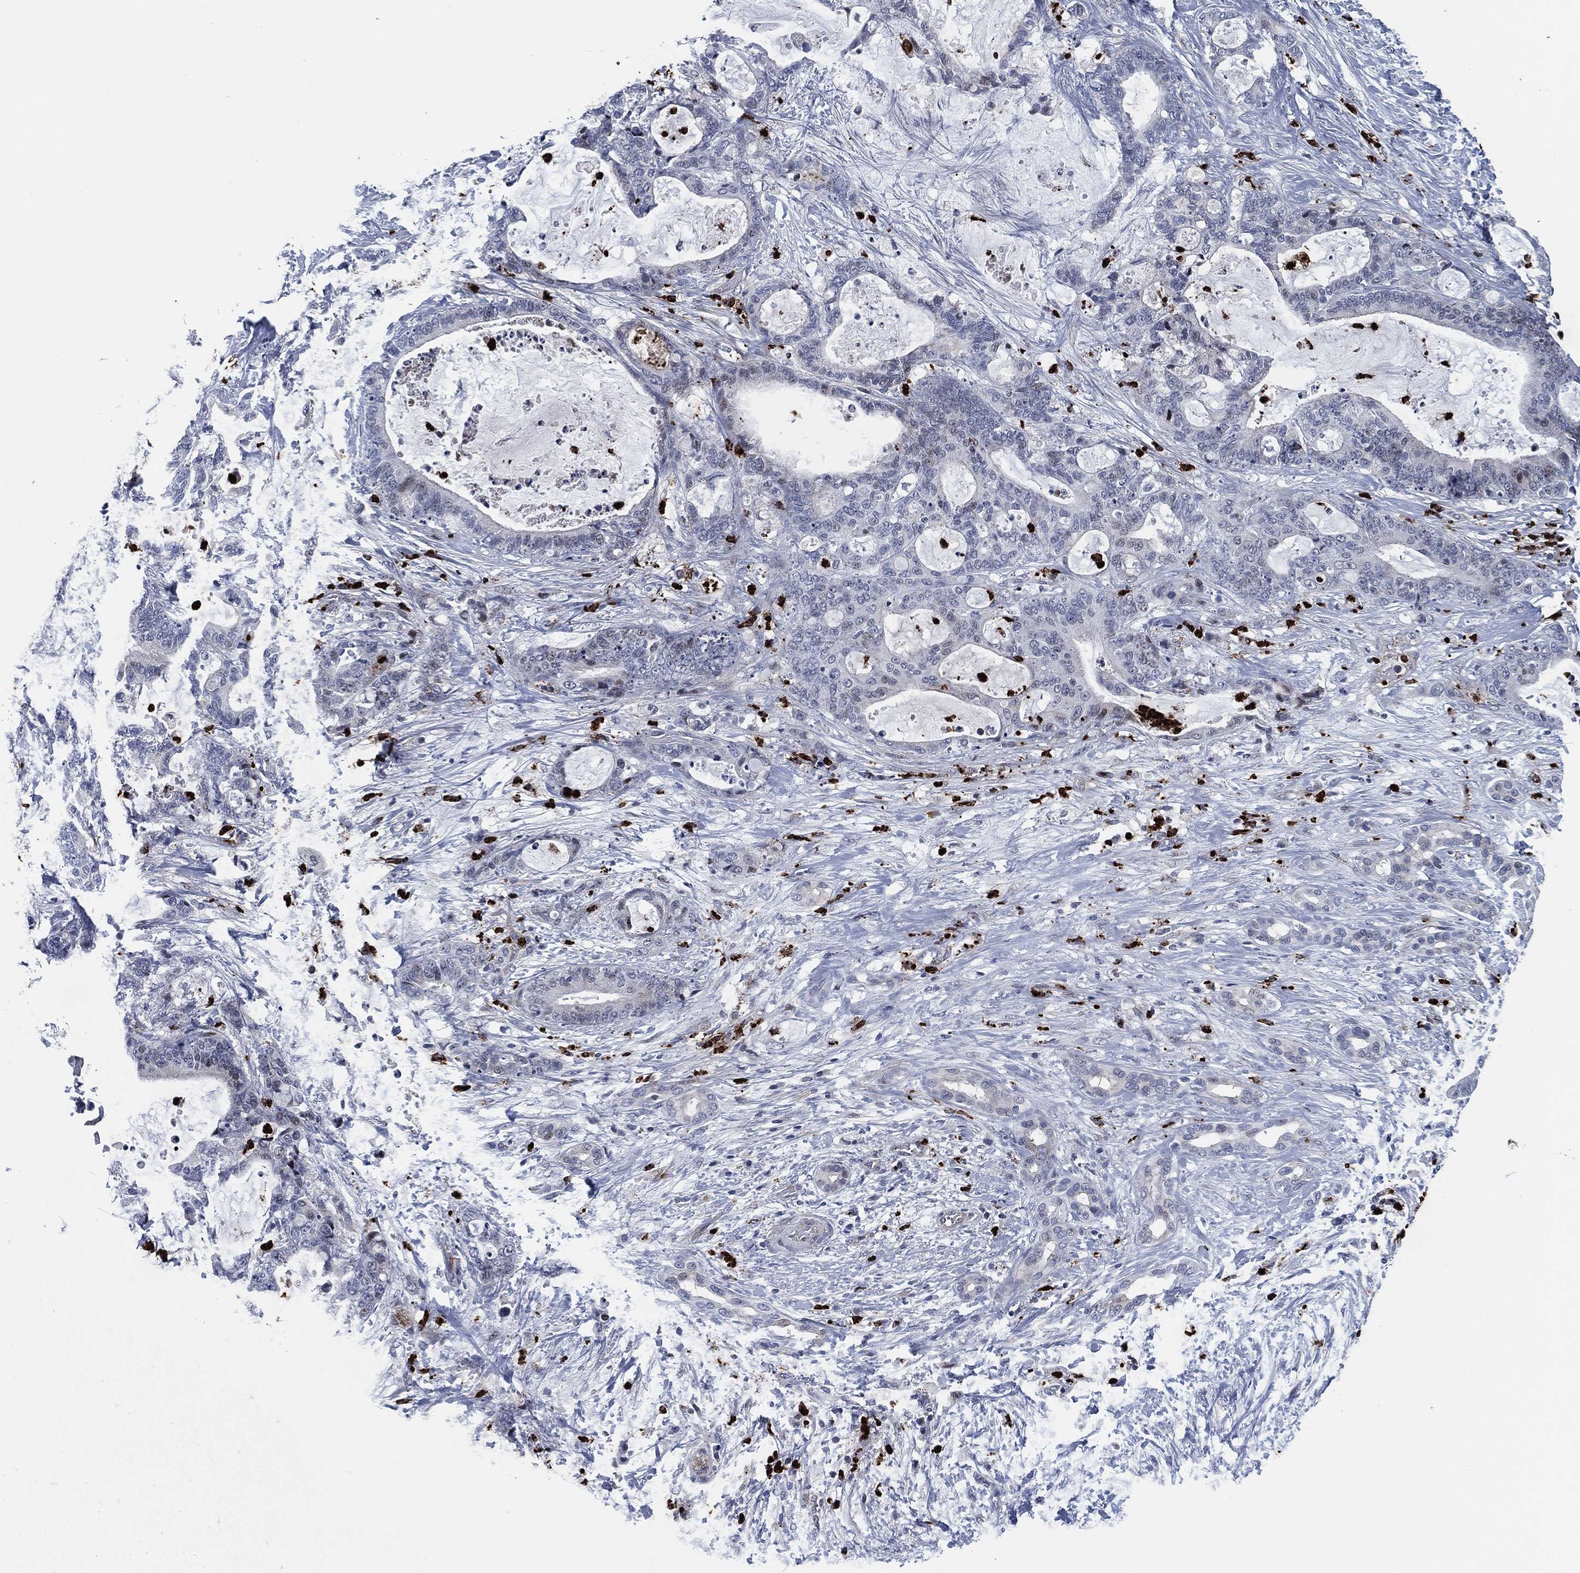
{"staining": {"intensity": "negative", "quantity": "none", "location": "none"}, "tissue": "liver cancer", "cell_type": "Tumor cells", "image_type": "cancer", "snomed": [{"axis": "morphology", "description": "Cholangiocarcinoma"}, {"axis": "topography", "description": "Liver"}], "caption": "Human liver cancer stained for a protein using immunohistochemistry (IHC) demonstrates no staining in tumor cells.", "gene": "MPO", "patient": {"sex": "female", "age": 73}}